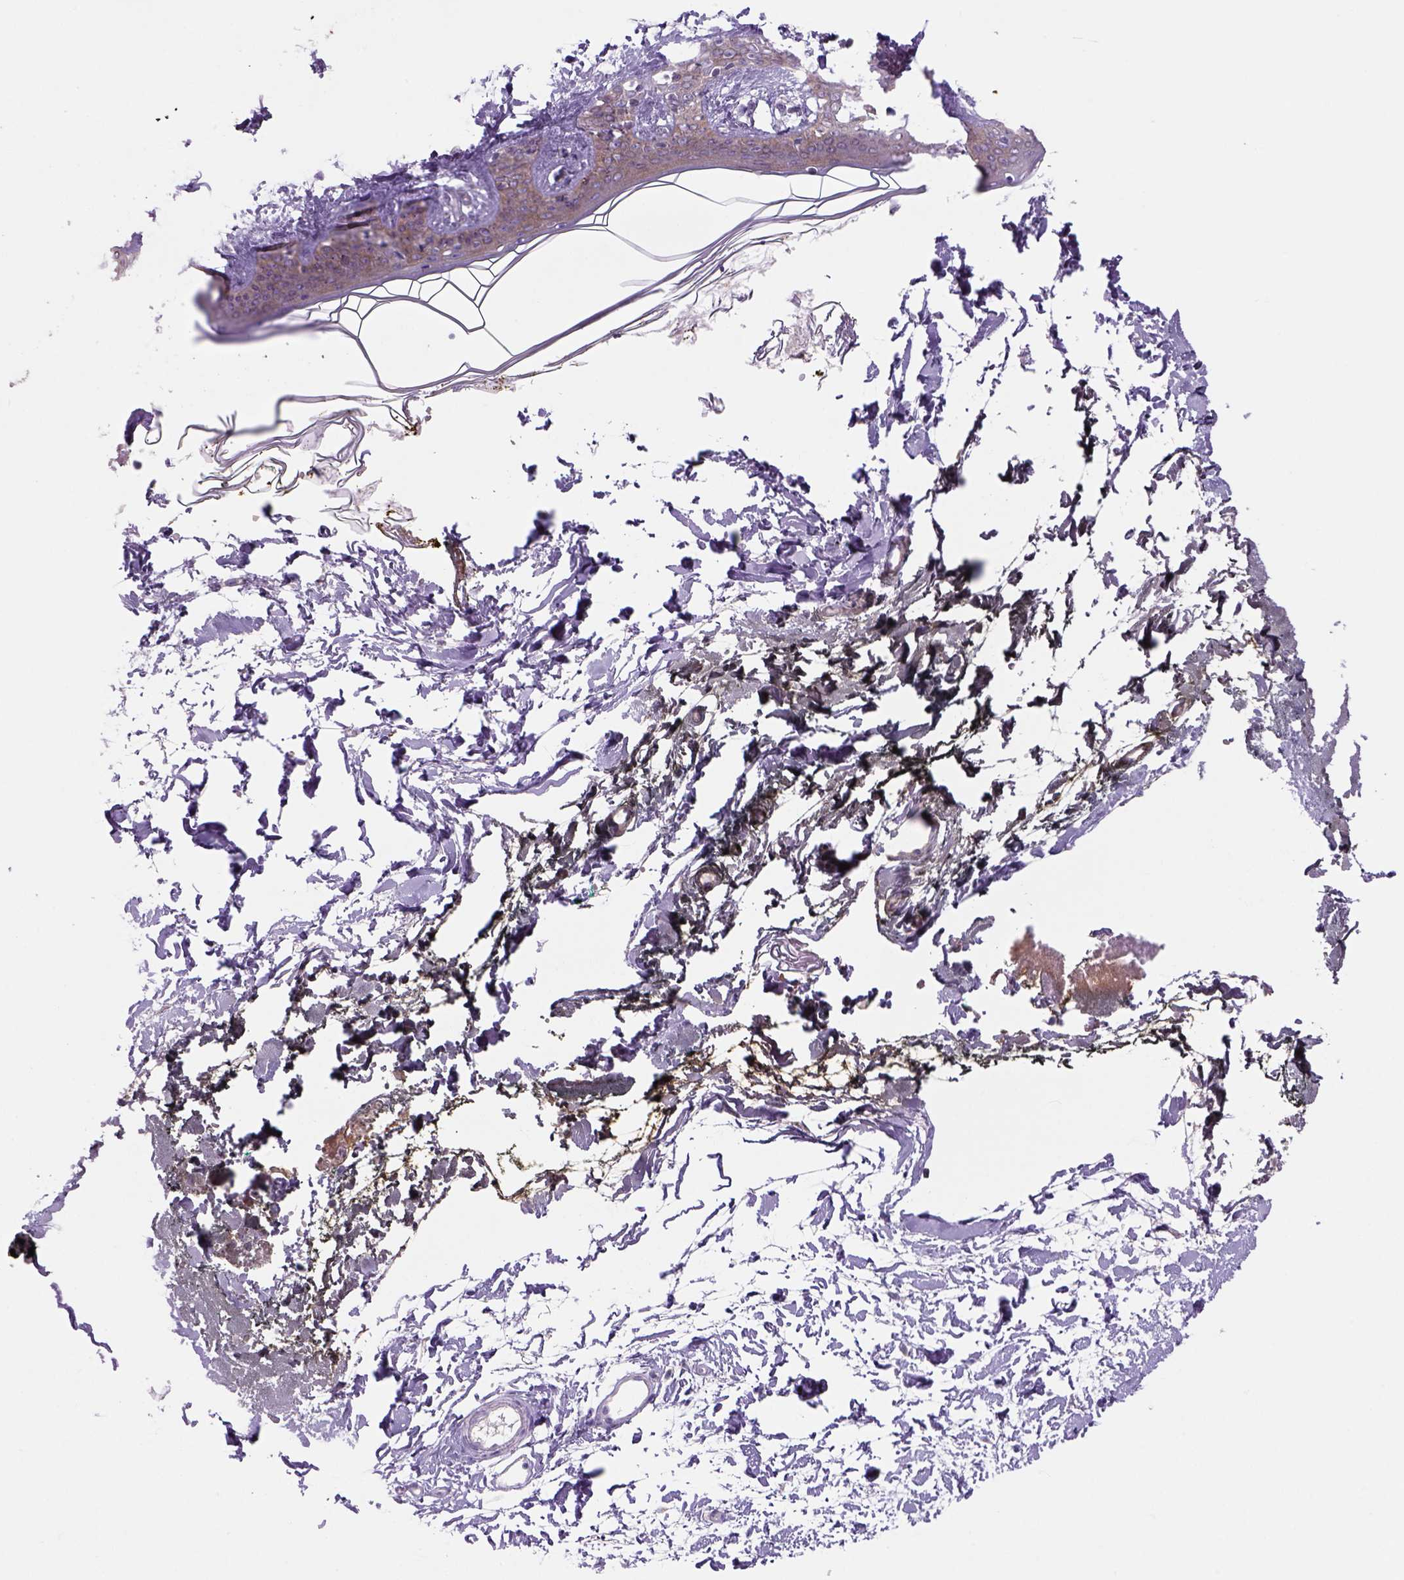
{"staining": {"intensity": "negative", "quantity": "none", "location": "none"}, "tissue": "skin", "cell_type": "Fibroblasts", "image_type": "normal", "snomed": [{"axis": "morphology", "description": "Normal tissue, NOS"}, {"axis": "topography", "description": "Skin"}], "caption": "High magnification brightfield microscopy of unremarkable skin stained with DAB (brown) and counterstained with hematoxylin (blue): fibroblasts show no significant positivity.", "gene": "ADGRV1", "patient": {"sex": "female", "age": 34}}